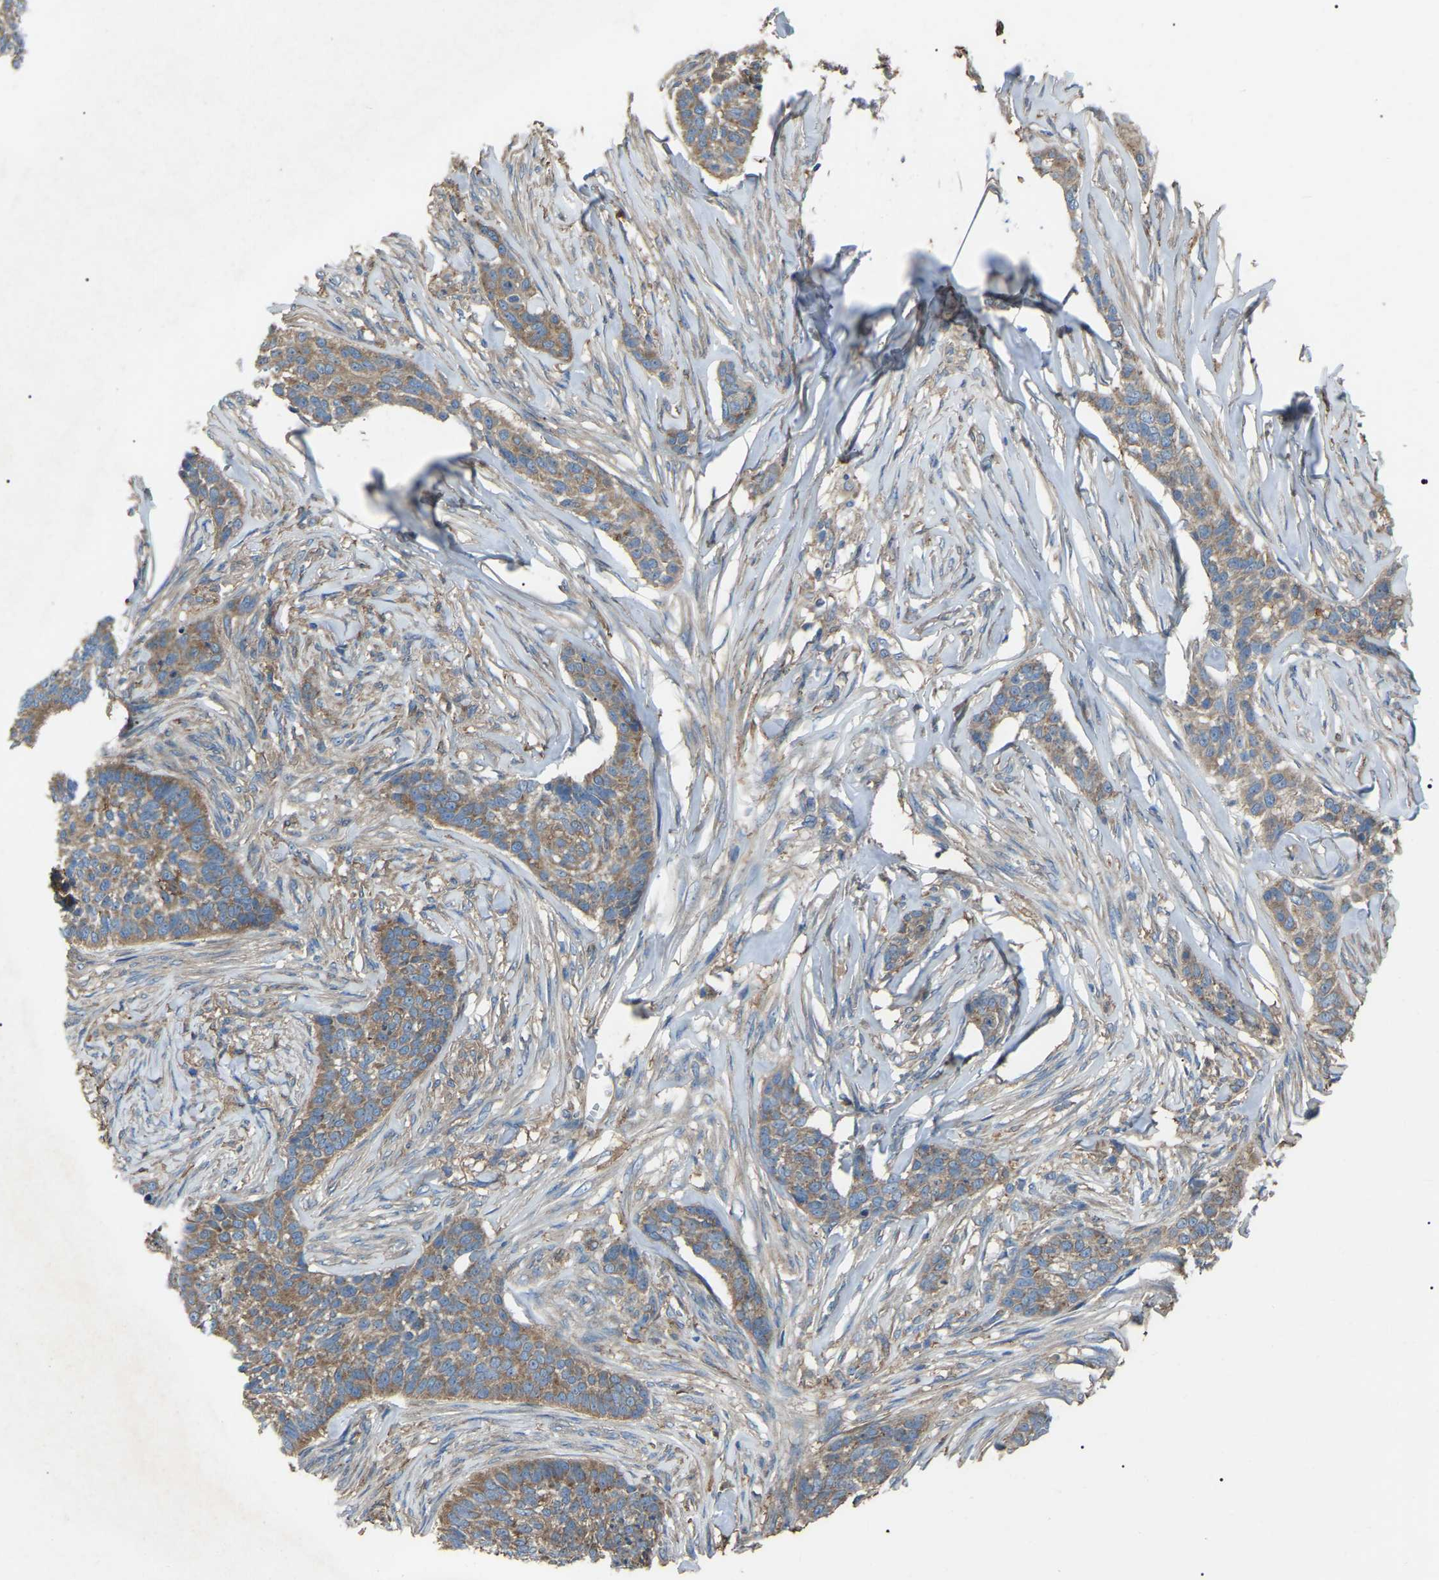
{"staining": {"intensity": "moderate", "quantity": ">75%", "location": "cytoplasmic/membranous"}, "tissue": "skin cancer", "cell_type": "Tumor cells", "image_type": "cancer", "snomed": [{"axis": "morphology", "description": "Basal cell carcinoma"}, {"axis": "topography", "description": "Skin"}], "caption": "Brown immunohistochemical staining in human skin cancer displays moderate cytoplasmic/membranous positivity in approximately >75% of tumor cells.", "gene": "AIMP1", "patient": {"sex": "male", "age": 85}}